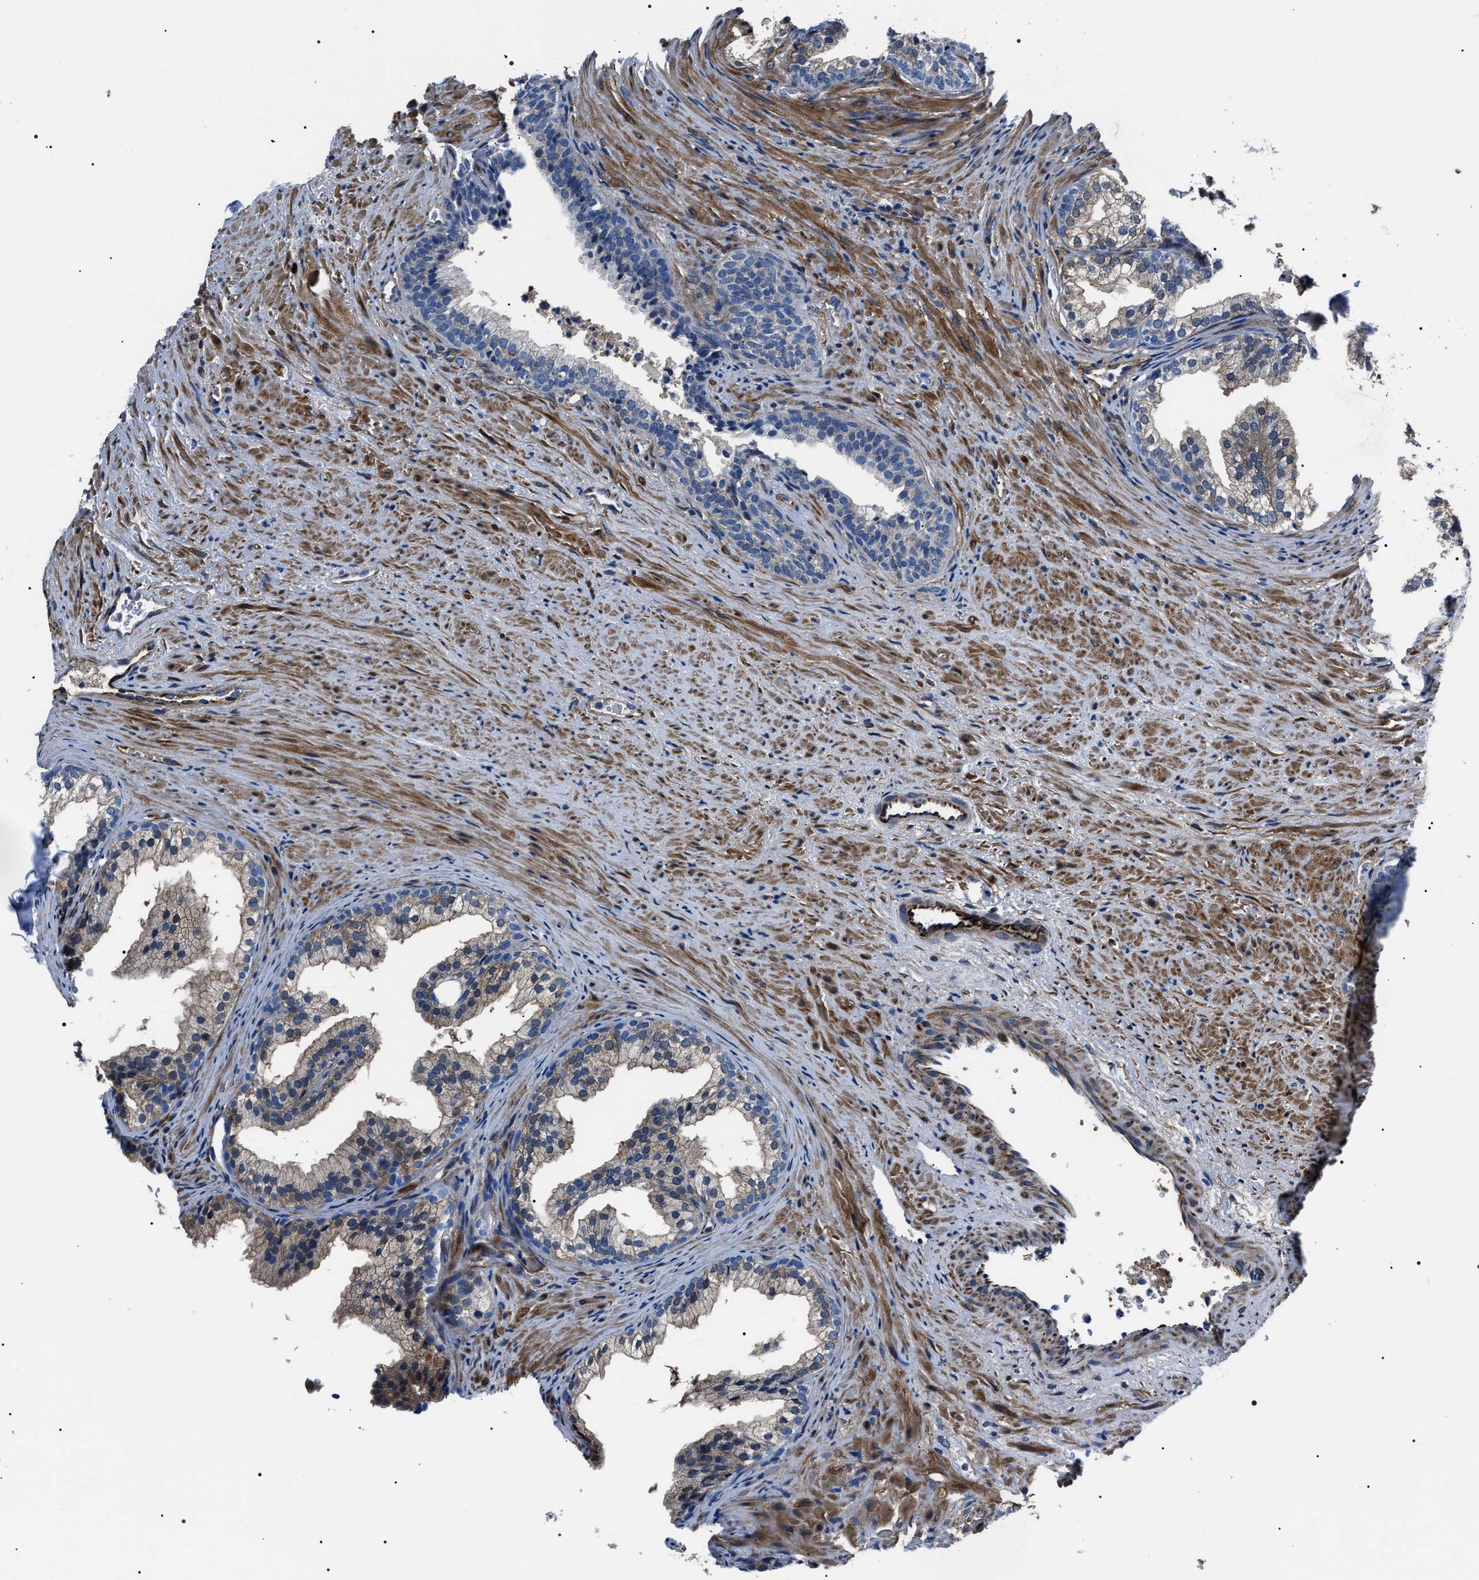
{"staining": {"intensity": "weak", "quantity": "25%-75%", "location": "cytoplasmic/membranous"}, "tissue": "prostate", "cell_type": "Glandular cells", "image_type": "normal", "snomed": [{"axis": "morphology", "description": "Normal tissue, NOS"}, {"axis": "topography", "description": "Prostate"}], "caption": "The micrograph shows a brown stain indicating the presence of a protein in the cytoplasmic/membranous of glandular cells in prostate.", "gene": "BAG2", "patient": {"sex": "male", "age": 76}}